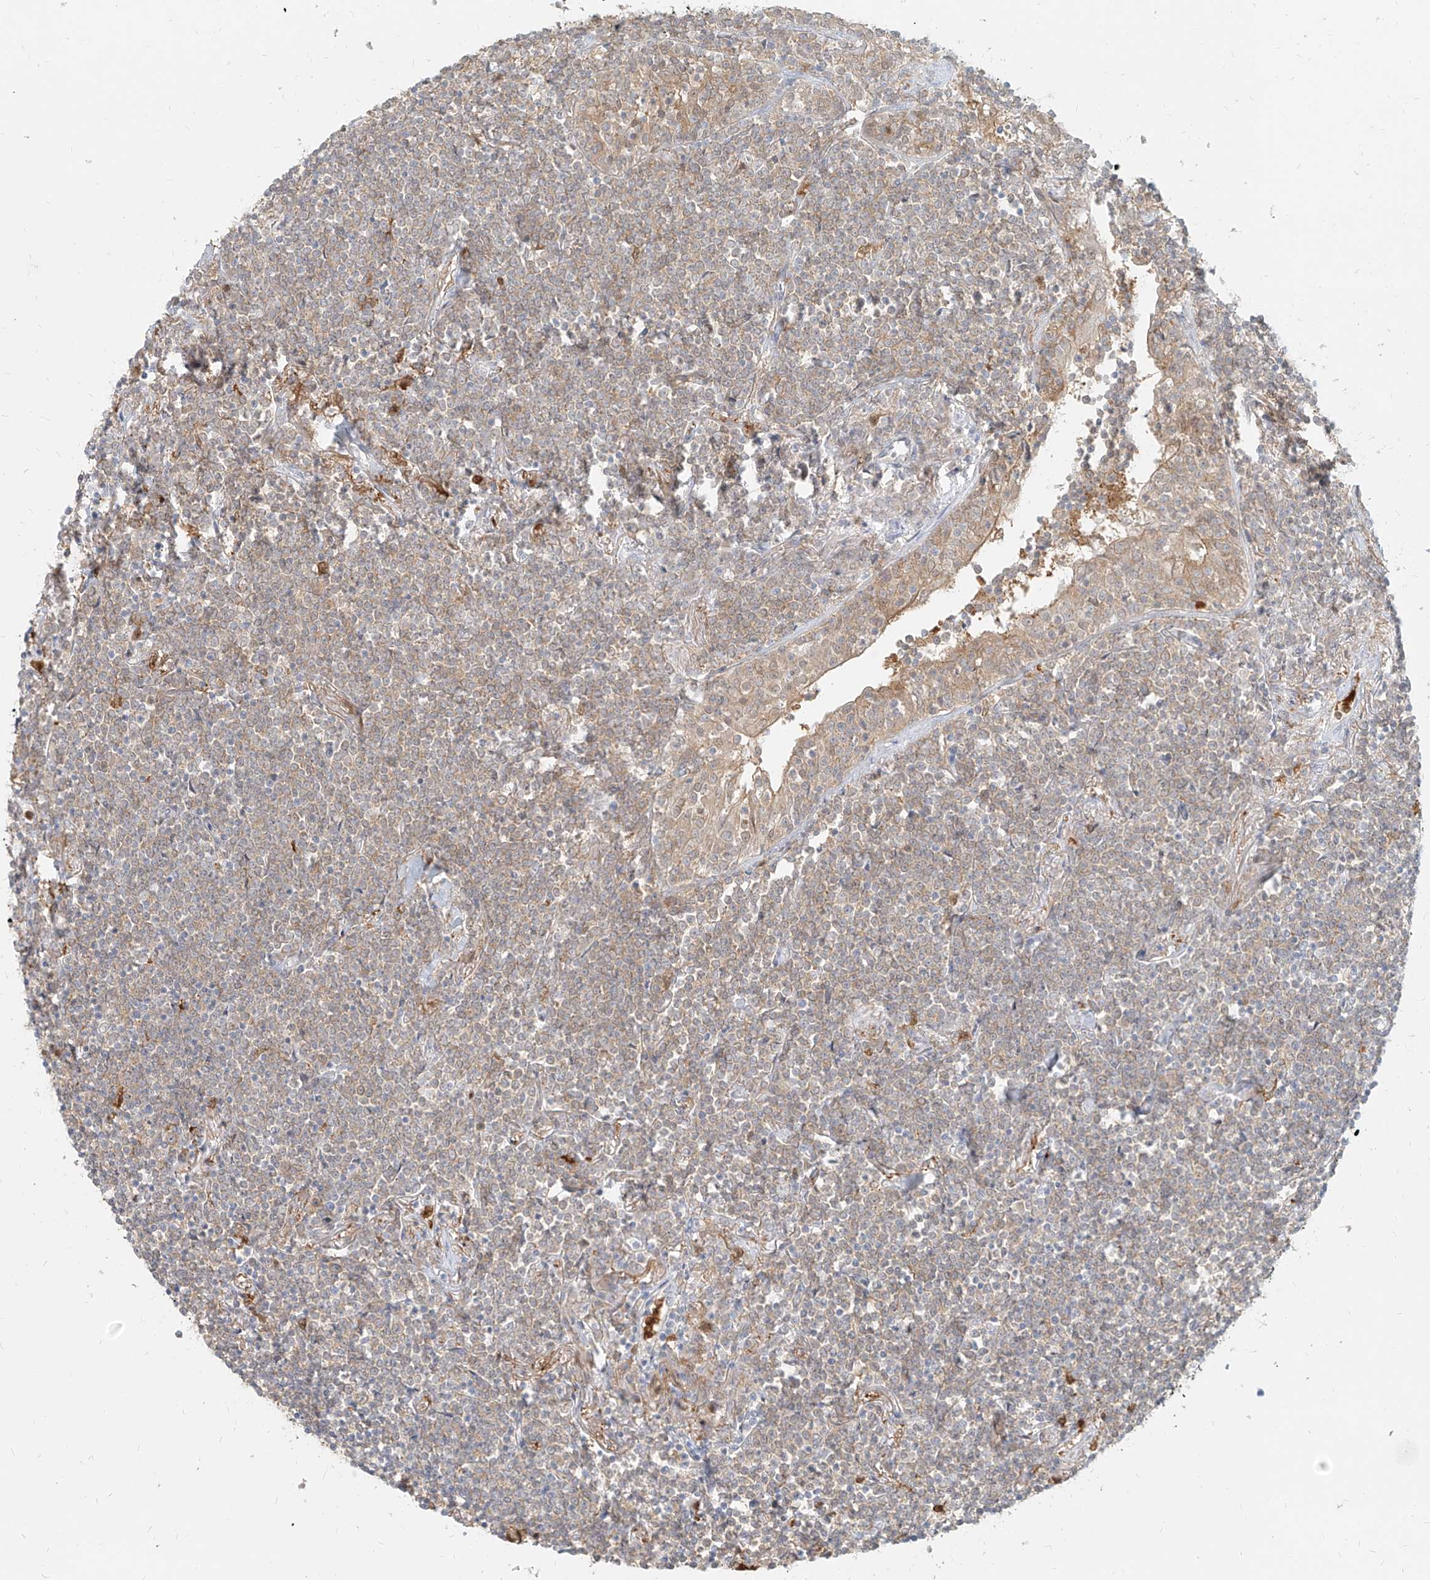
{"staining": {"intensity": "weak", "quantity": "25%-75%", "location": "cytoplasmic/membranous"}, "tissue": "lymphoma", "cell_type": "Tumor cells", "image_type": "cancer", "snomed": [{"axis": "morphology", "description": "Malignant lymphoma, non-Hodgkin's type, Low grade"}, {"axis": "topography", "description": "Lung"}], "caption": "Approximately 25%-75% of tumor cells in low-grade malignant lymphoma, non-Hodgkin's type show weak cytoplasmic/membranous protein positivity as visualized by brown immunohistochemical staining.", "gene": "PGD", "patient": {"sex": "female", "age": 71}}